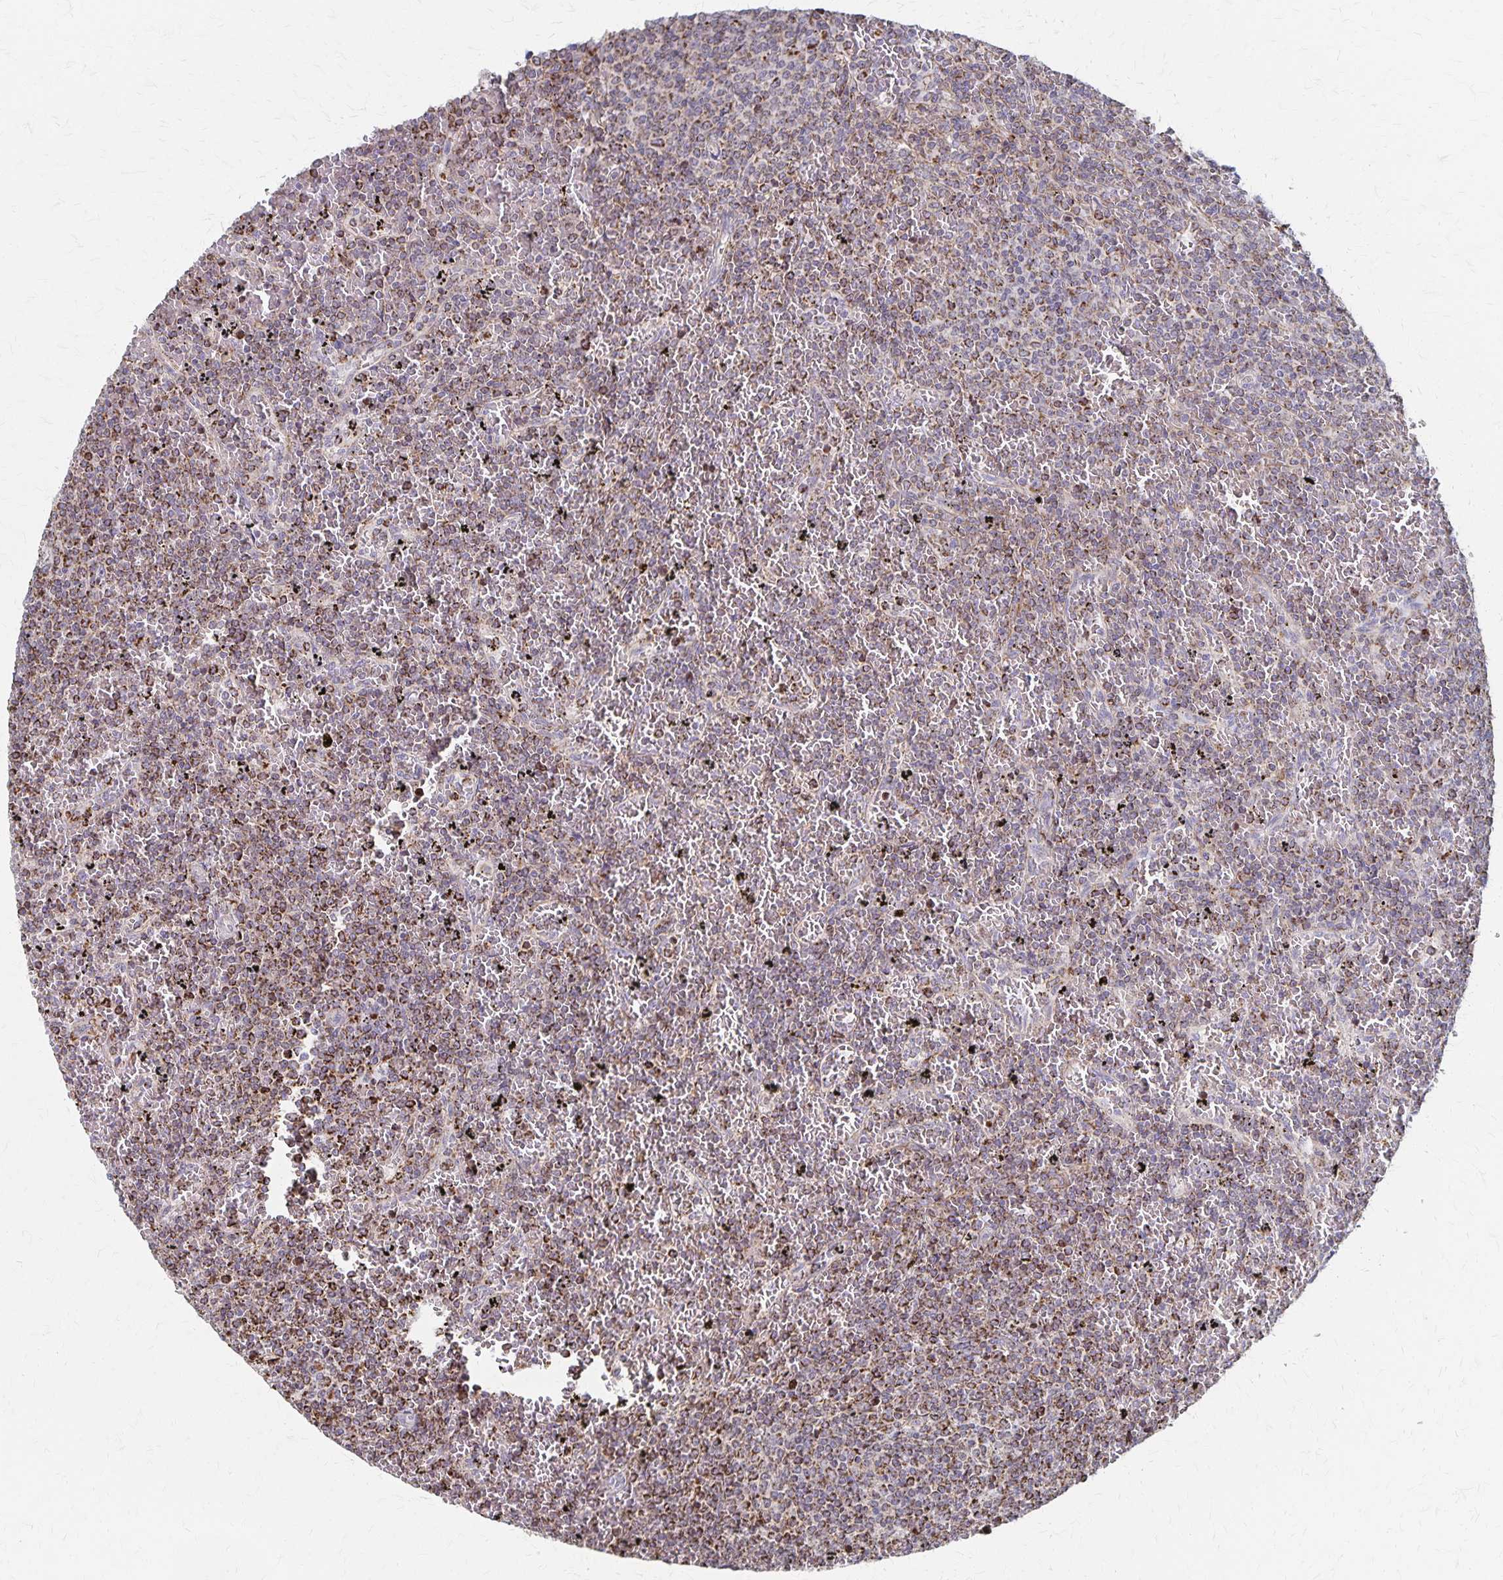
{"staining": {"intensity": "moderate", "quantity": ">75%", "location": "cytoplasmic/membranous"}, "tissue": "lymphoma", "cell_type": "Tumor cells", "image_type": "cancer", "snomed": [{"axis": "morphology", "description": "Malignant lymphoma, non-Hodgkin's type, Low grade"}, {"axis": "topography", "description": "Spleen"}], "caption": "Protein analysis of malignant lymphoma, non-Hodgkin's type (low-grade) tissue shows moderate cytoplasmic/membranous staining in approximately >75% of tumor cells.", "gene": "DYRK4", "patient": {"sex": "female", "age": 77}}